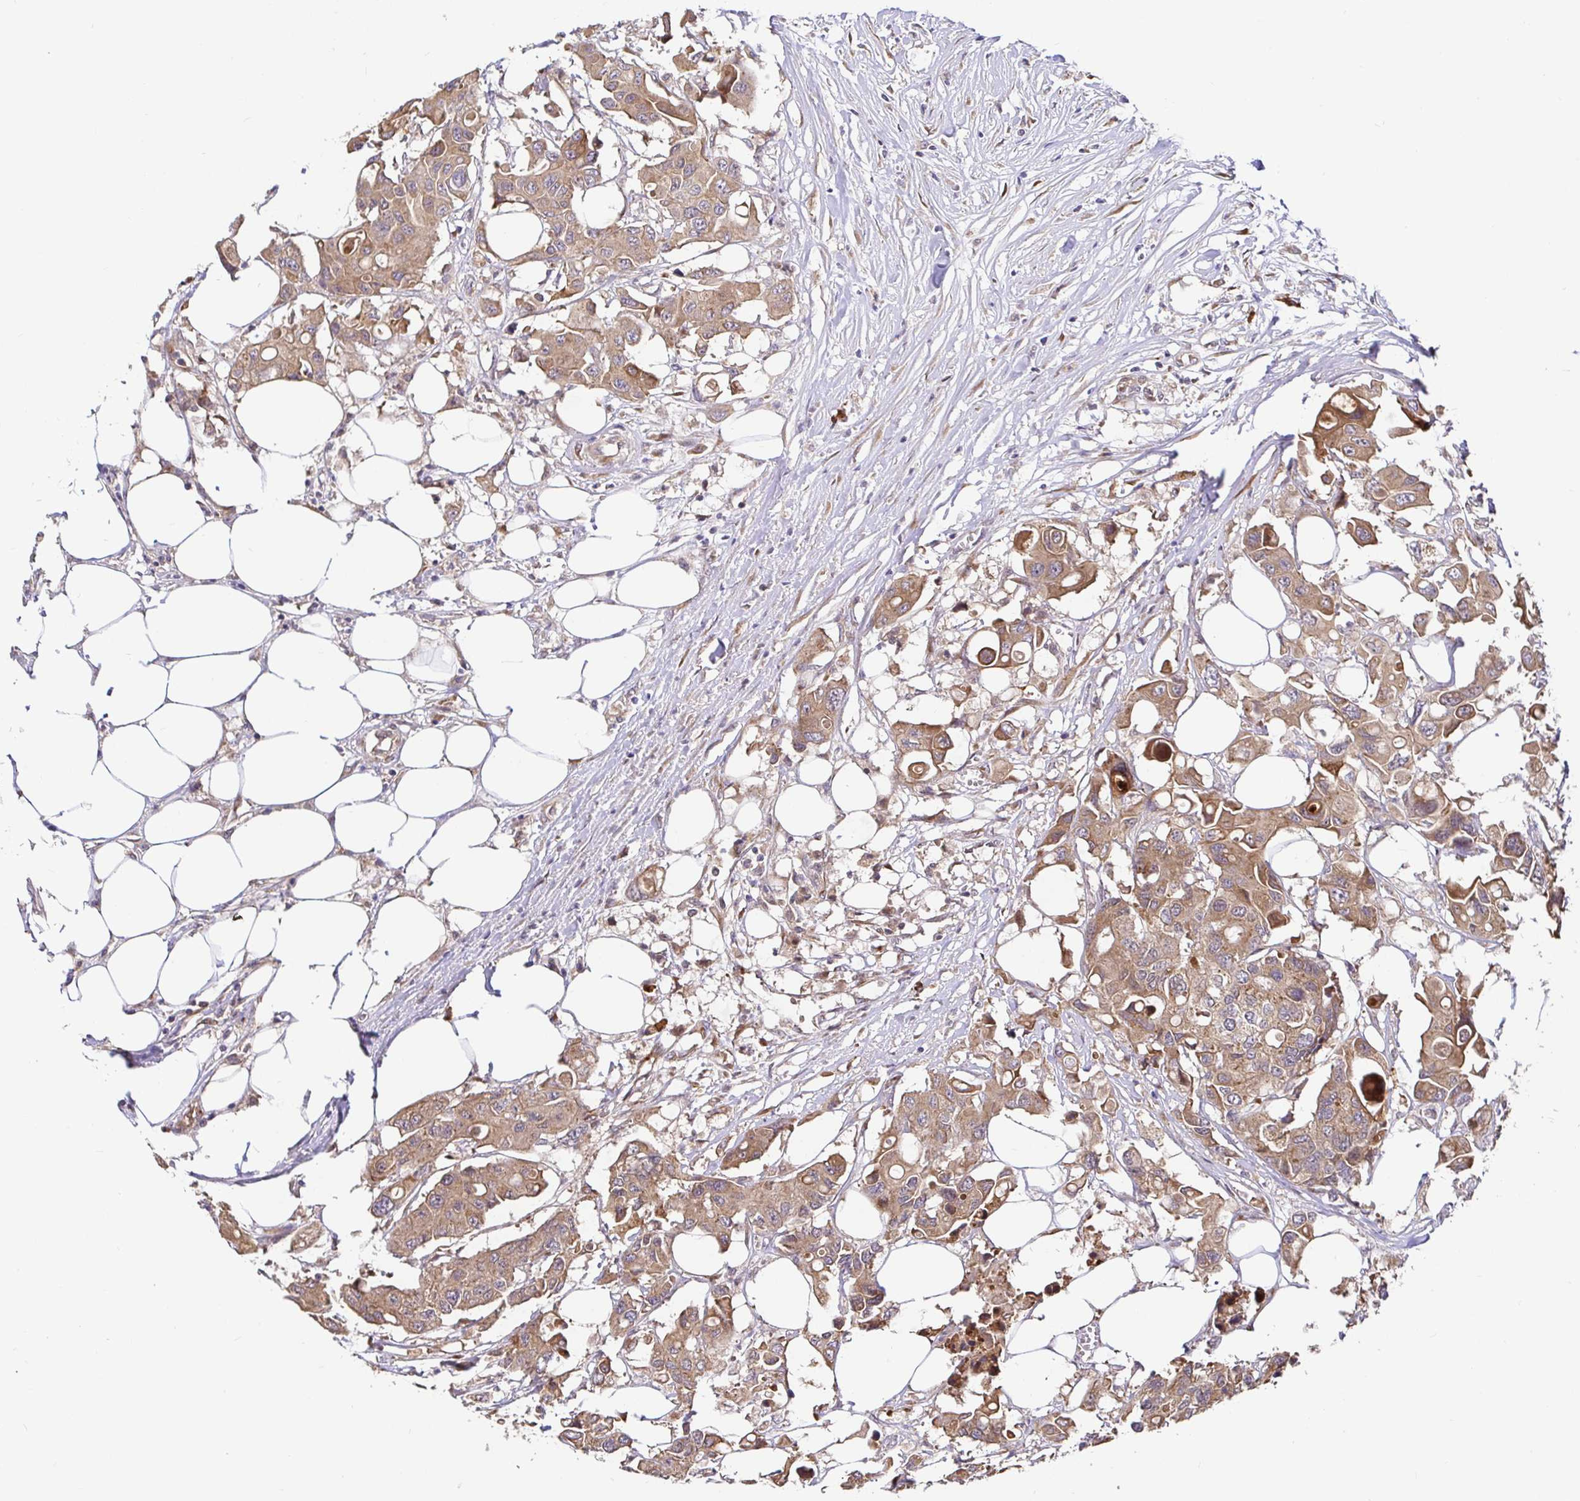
{"staining": {"intensity": "moderate", "quantity": ">75%", "location": "cytoplasmic/membranous"}, "tissue": "colorectal cancer", "cell_type": "Tumor cells", "image_type": "cancer", "snomed": [{"axis": "morphology", "description": "Adenocarcinoma, NOS"}, {"axis": "topography", "description": "Colon"}], "caption": "Colorectal cancer tissue exhibits moderate cytoplasmic/membranous staining in about >75% of tumor cells", "gene": "ELP1", "patient": {"sex": "male", "age": 77}}